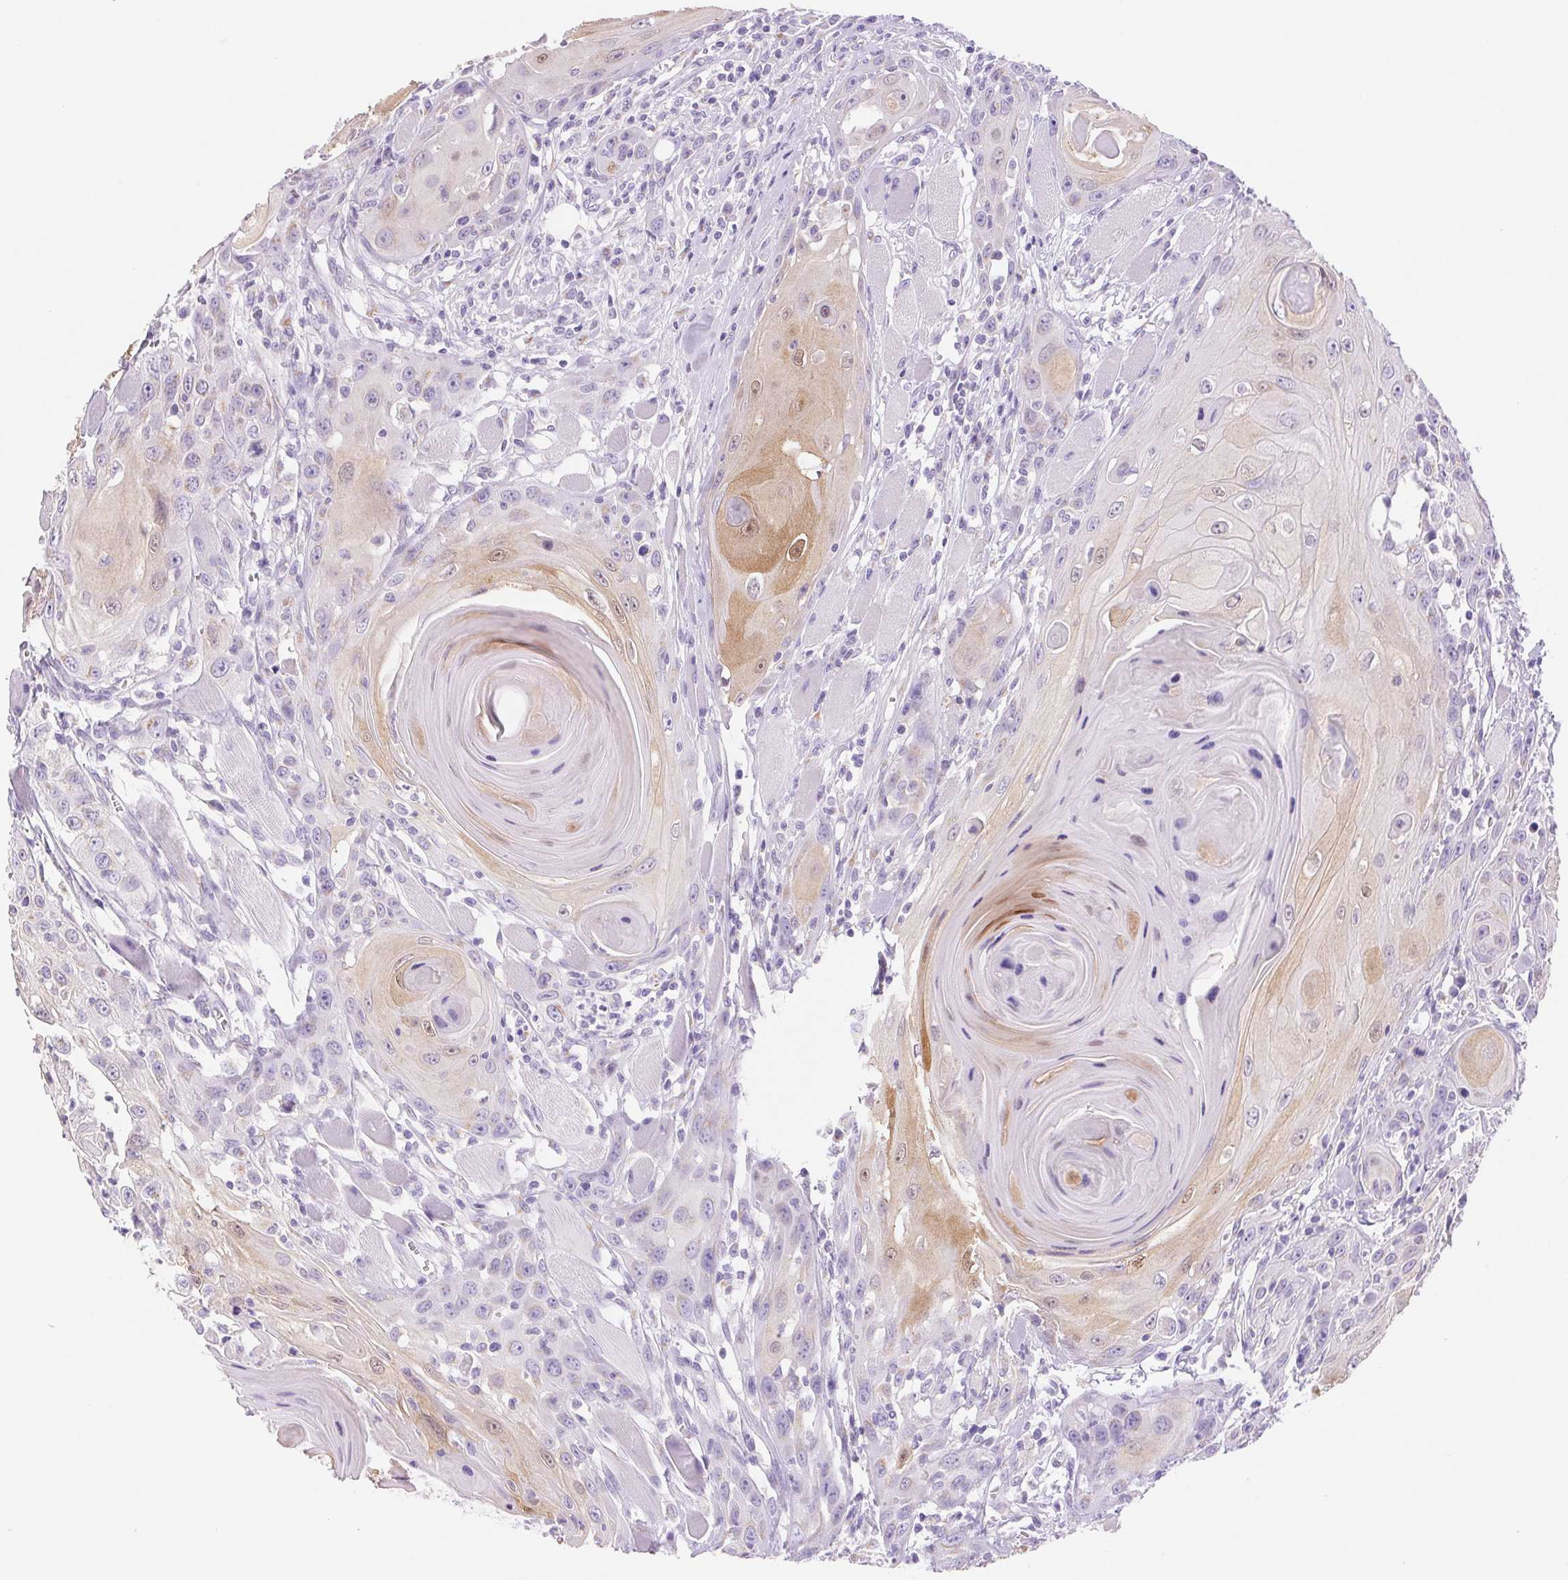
{"staining": {"intensity": "weak", "quantity": "<25%", "location": "cytoplasmic/membranous,nuclear"}, "tissue": "head and neck cancer", "cell_type": "Tumor cells", "image_type": "cancer", "snomed": [{"axis": "morphology", "description": "Squamous cell carcinoma, NOS"}, {"axis": "topography", "description": "Head-Neck"}], "caption": "Immunohistochemistry image of neoplastic tissue: head and neck cancer (squamous cell carcinoma) stained with DAB shows no significant protein expression in tumor cells. (DAB (3,3'-diaminobenzidine) IHC with hematoxylin counter stain).", "gene": "SERPINB3", "patient": {"sex": "female", "age": 80}}